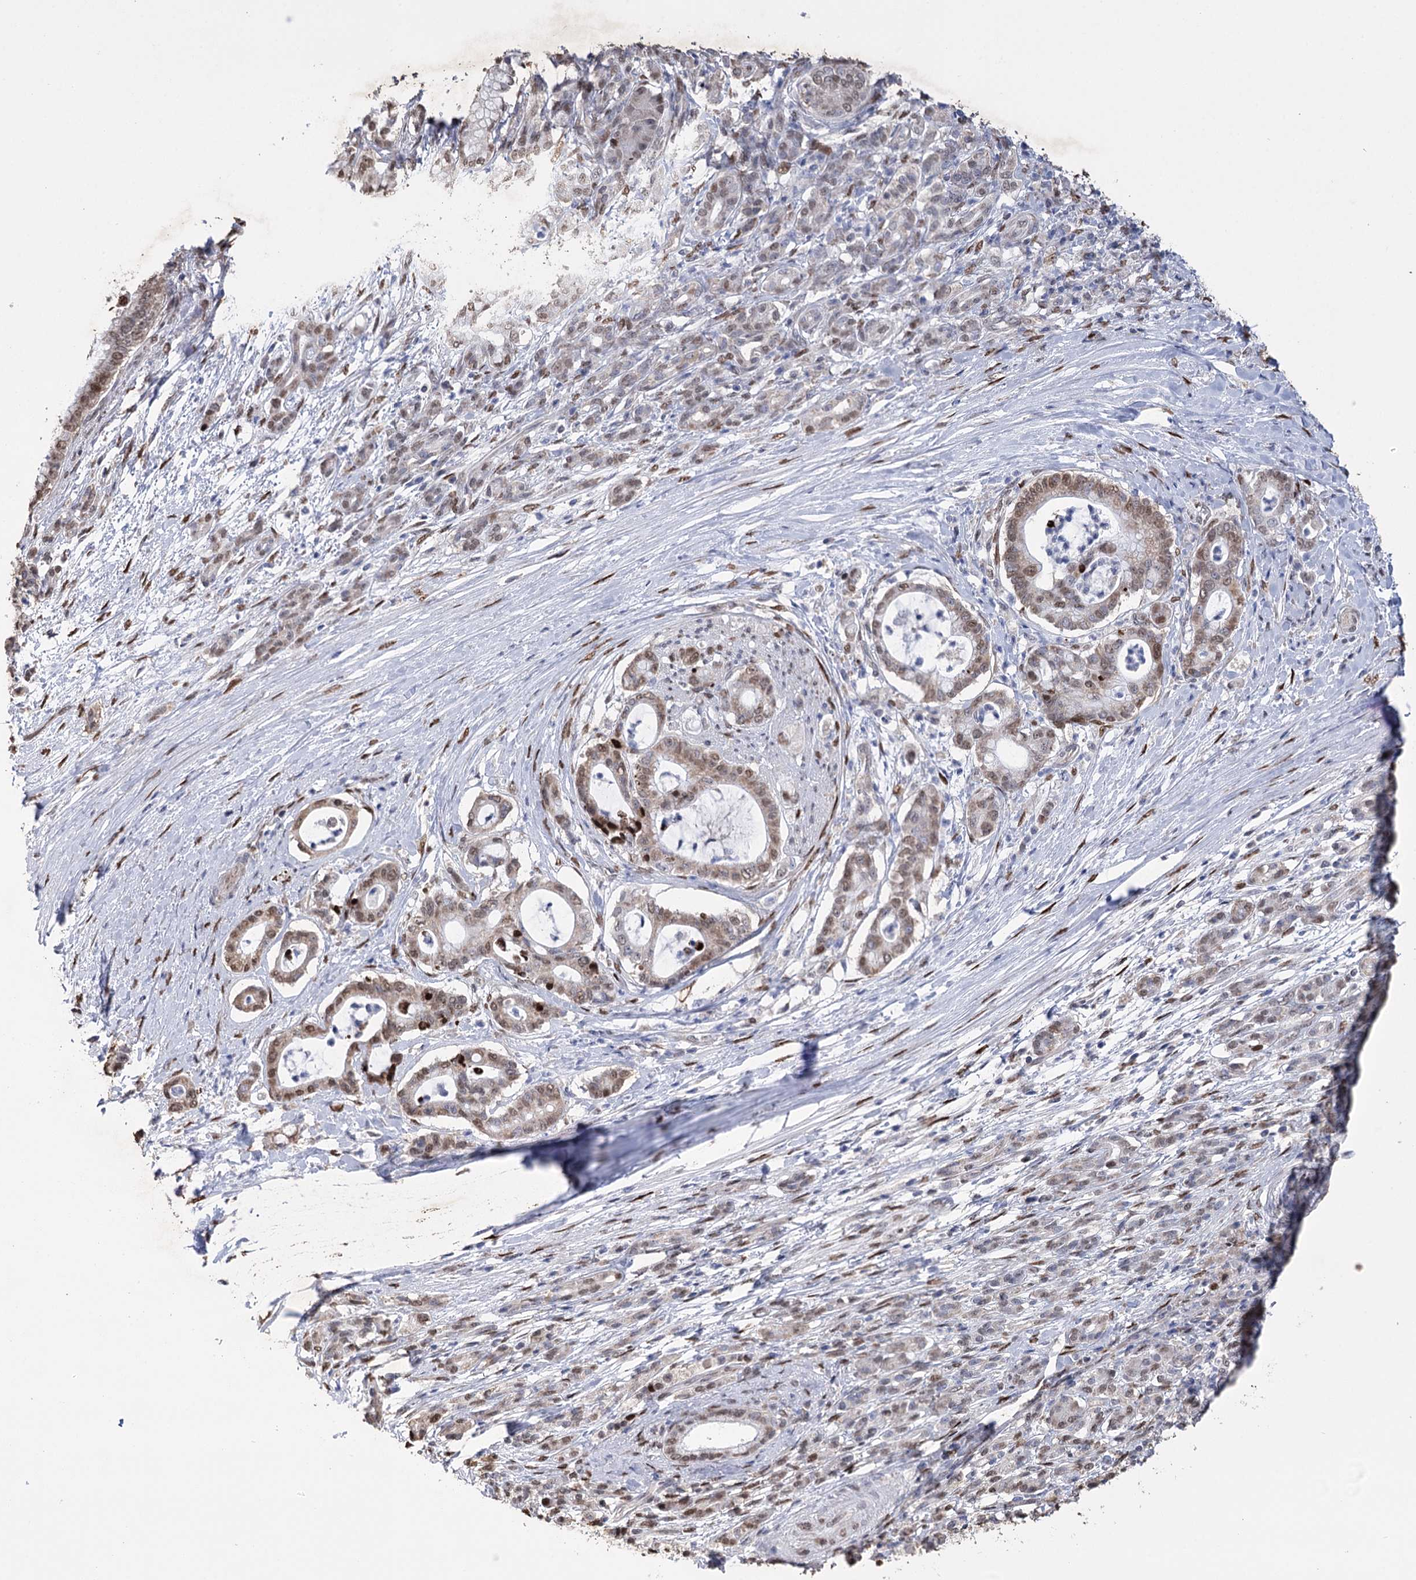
{"staining": {"intensity": "moderate", "quantity": ">75%", "location": "cytoplasmic/membranous,nuclear"}, "tissue": "pancreatic cancer", "cell_type": "Tumor cells", "image_type": "cancer", "snomed": [{"axis": "morphology", "description": "Adenocarcinoma, NOS"}, {"axis": "topography", "description": "Pancreas"}], "caption": "Pancreatic cancer (adenocarcinoma) tissue displays moderate cytoplasmic/membranous and nuclear staining in approximately >75% of tumor cells", "gene": "NFU1", "patient": {"sex": "female", "age": 55}}